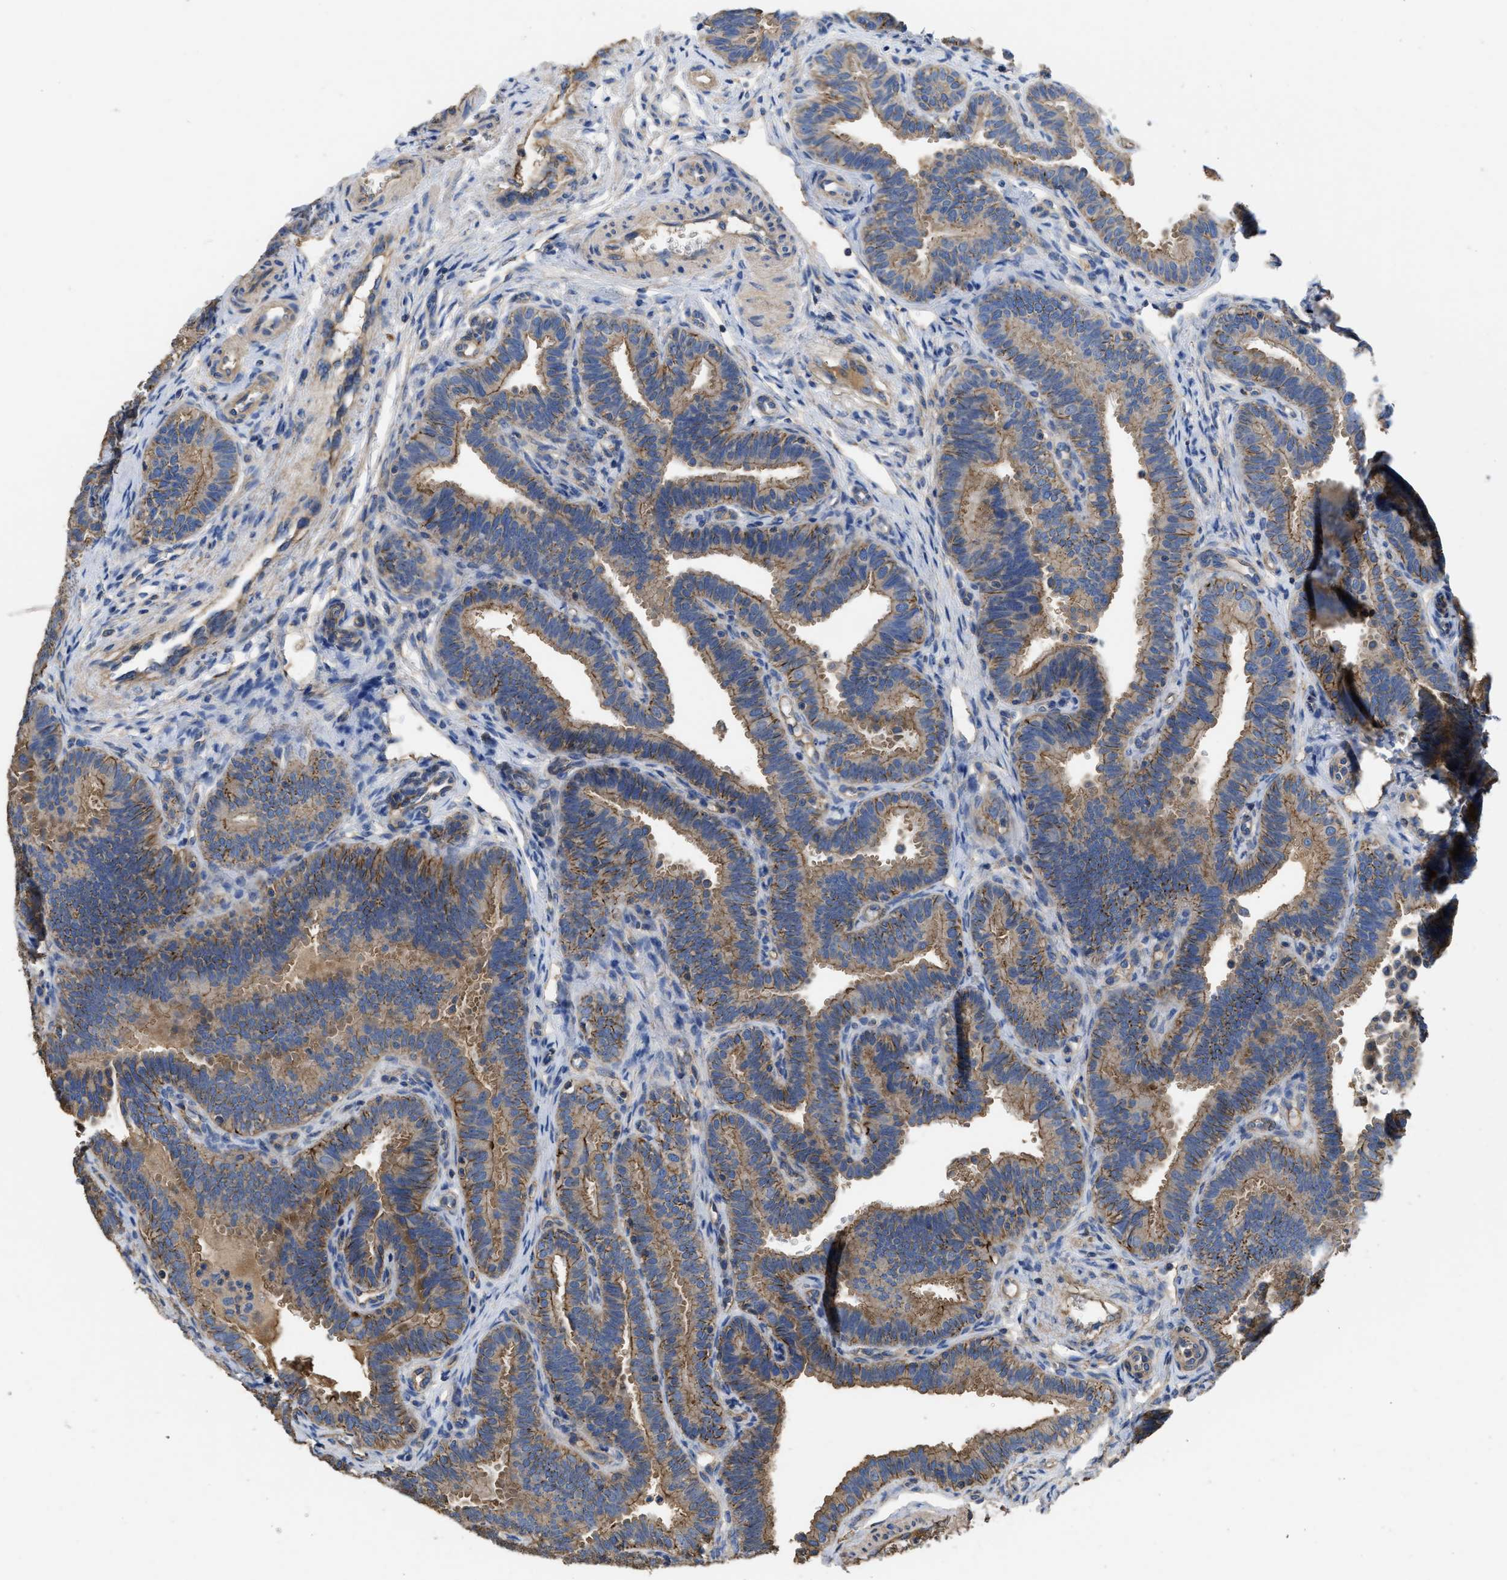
{"staining": {"intensity": "weak", "quantity": ">75%", "location": "cytoplasmic/membranous"}, "tissue": "fallopian tube", "cell_type": "Glandular cells", "image_type": "normal", "snomed": [{"axis": "morphology", "description": "Normal tissue, NOS"}, {"axis": "topography", "description": "Fallopian tube"}, {"axis": "topography", "description": "Placenta"}], "caption": "Immunohistochemical staining of unremarkable human fallopian tube demonstrates >75% levels of weak cytoplasmic/membranous protein expression in about >75% of glandular cells.", "gene": "USP4", "patient": {"sex": "female", "age": 34}}